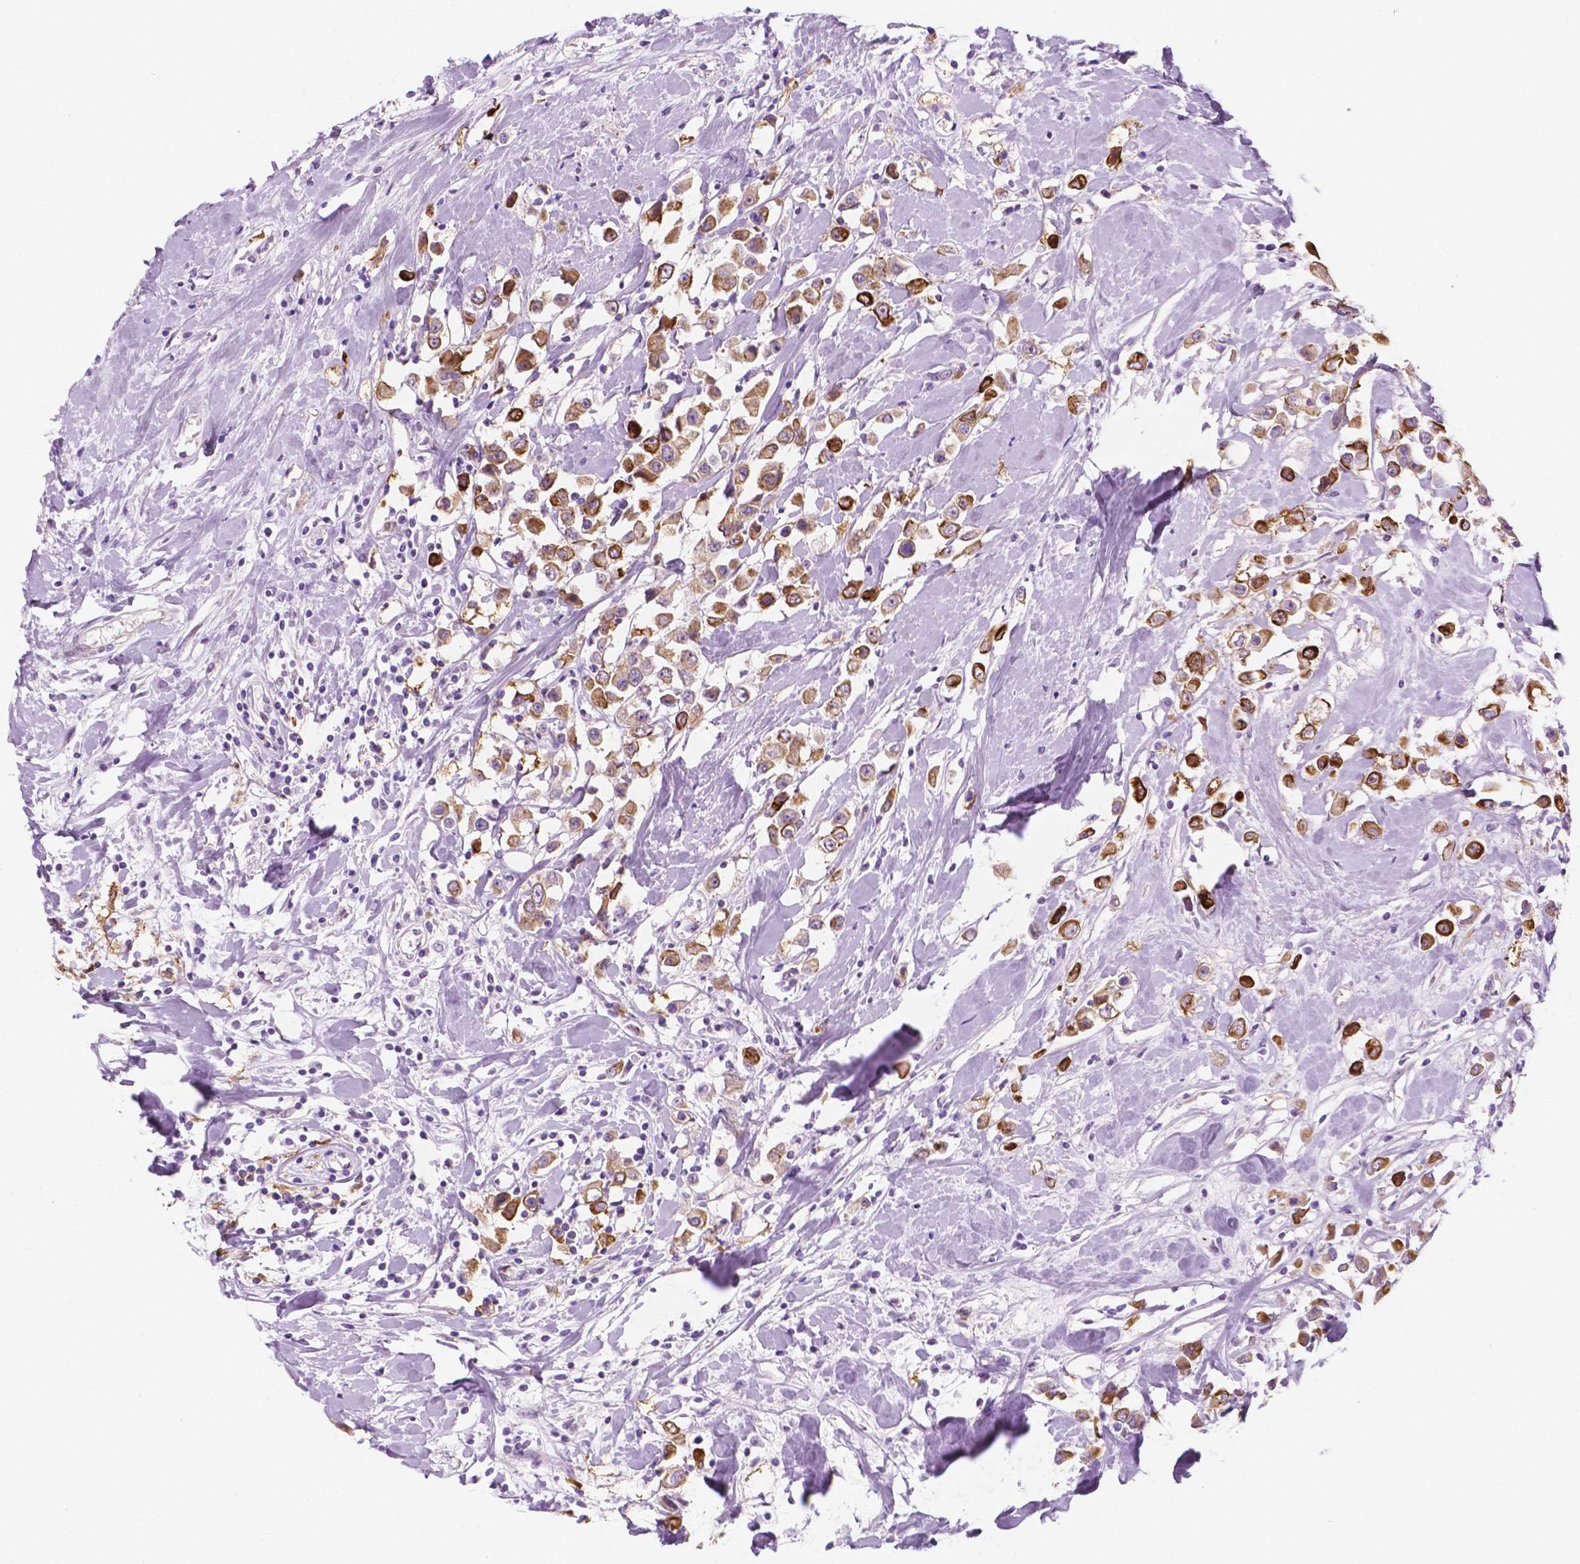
{"staining": {"intensity": "strong", "quantity": "25%-75%", "location": "cytoplasmic/membranous"}, "tissue": "breast cancer", "cell_type": "Tumor cells", "image_type": "cancer", "snomed": [{"axis": "morphology", "description": "Duct carcinoma"}, {"axis": "topography", "description": "Breast"}], "caption": "Intraductal carcinoma (breast) stained for a protein (brown) displays strong cytoplasmic/membranous positive staining in approximately 25%-75% of tumor cells.", "gene": "EPPK1", "patient": {"sex": "female", "age": 61}}